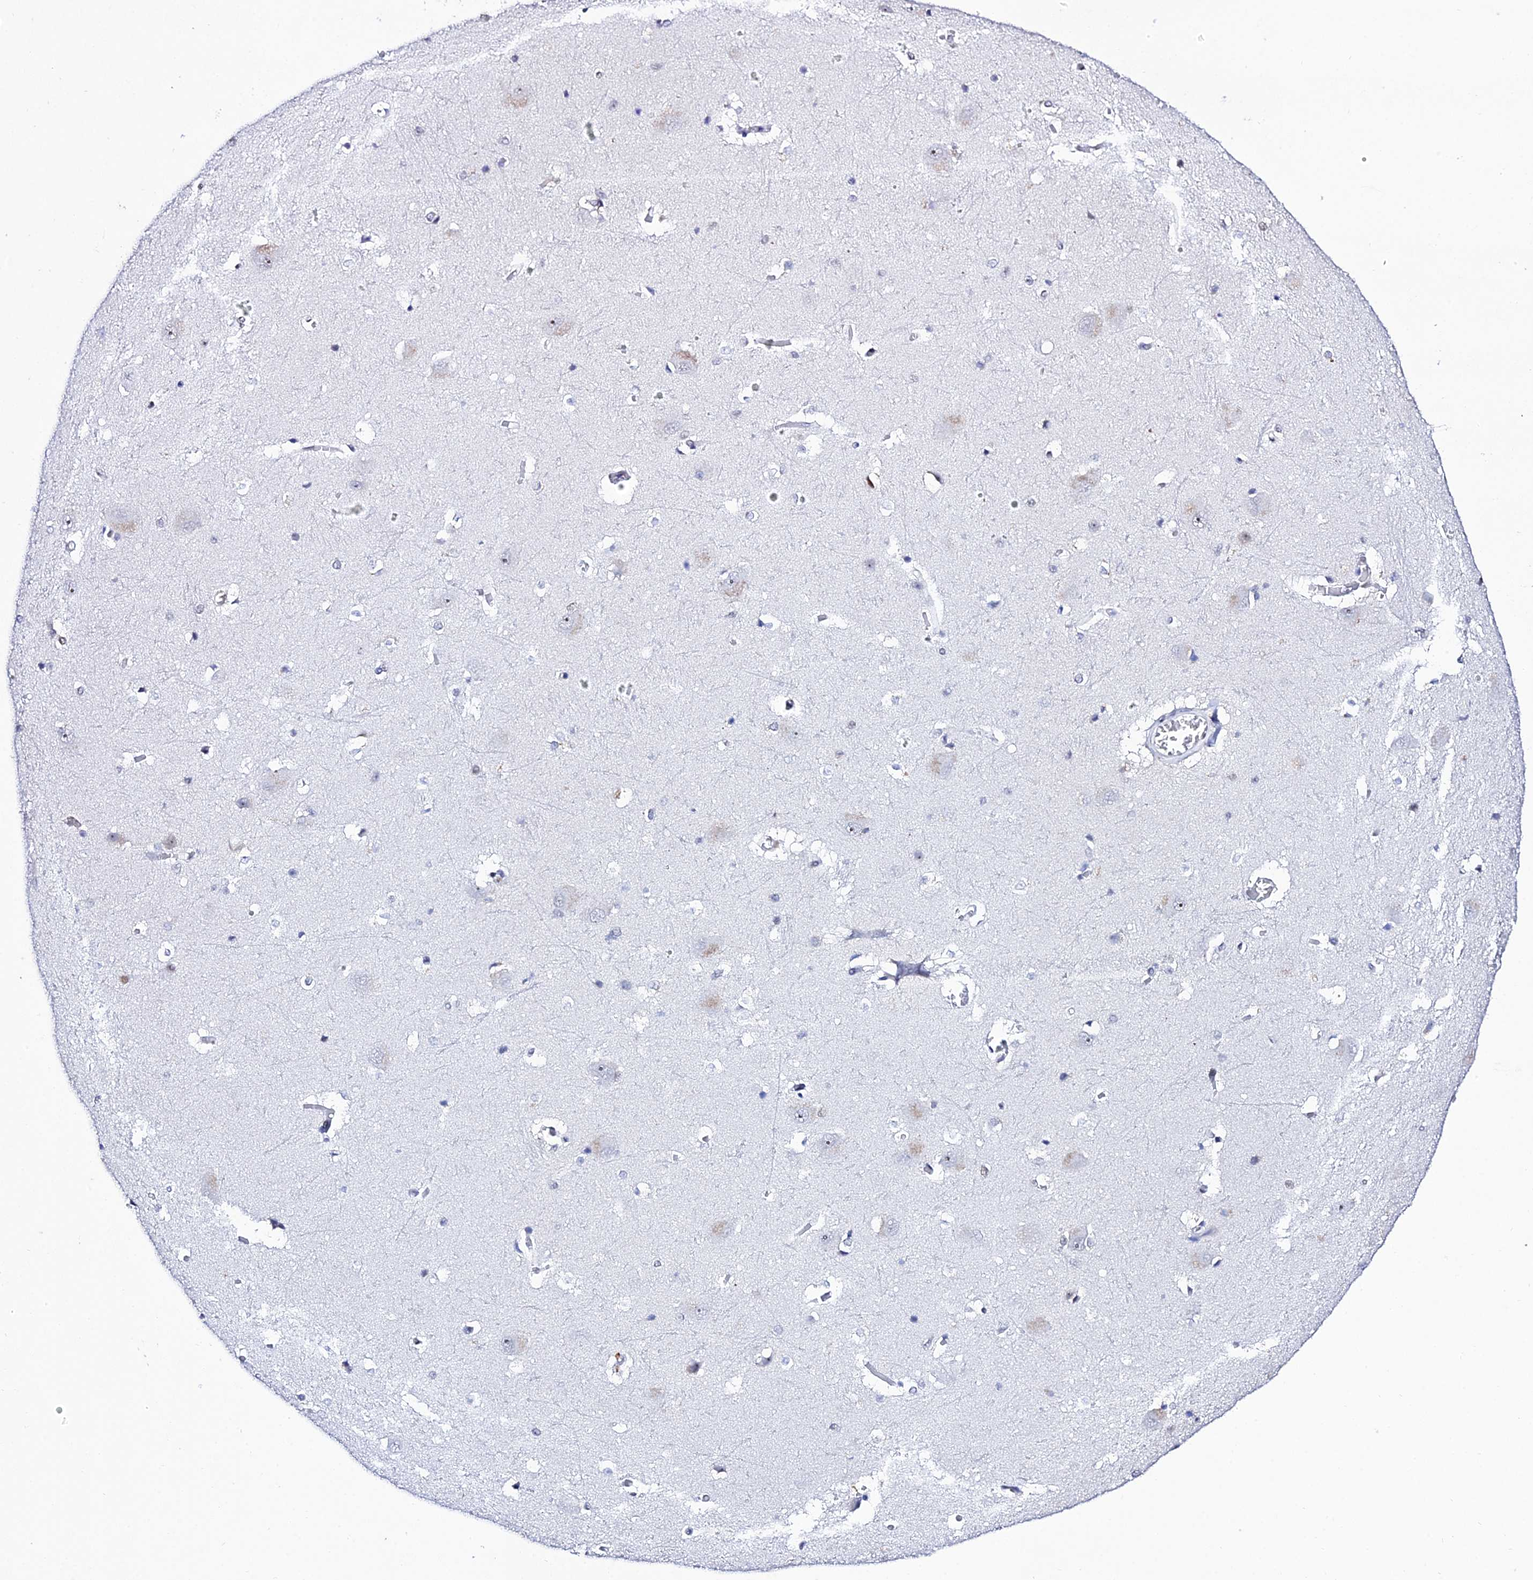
{"staining": {"intensity": "negative", "quantity": "none", "location": "none"}, "tissue": "caudate", "cell_type": "Glial cells", "image_type": "normal", "snomed": [{"axis": "morphology", "description": "Normal tissue, NOS"}, {"axis": "topography", "description": "Lateral ventricle wall"}], "caption": "Caudate stained for a protein using immunohistochemistry exhibits no staining glial cells.", "gene": "POFUT2", "patient": {"sex": "male", "age": 37}}